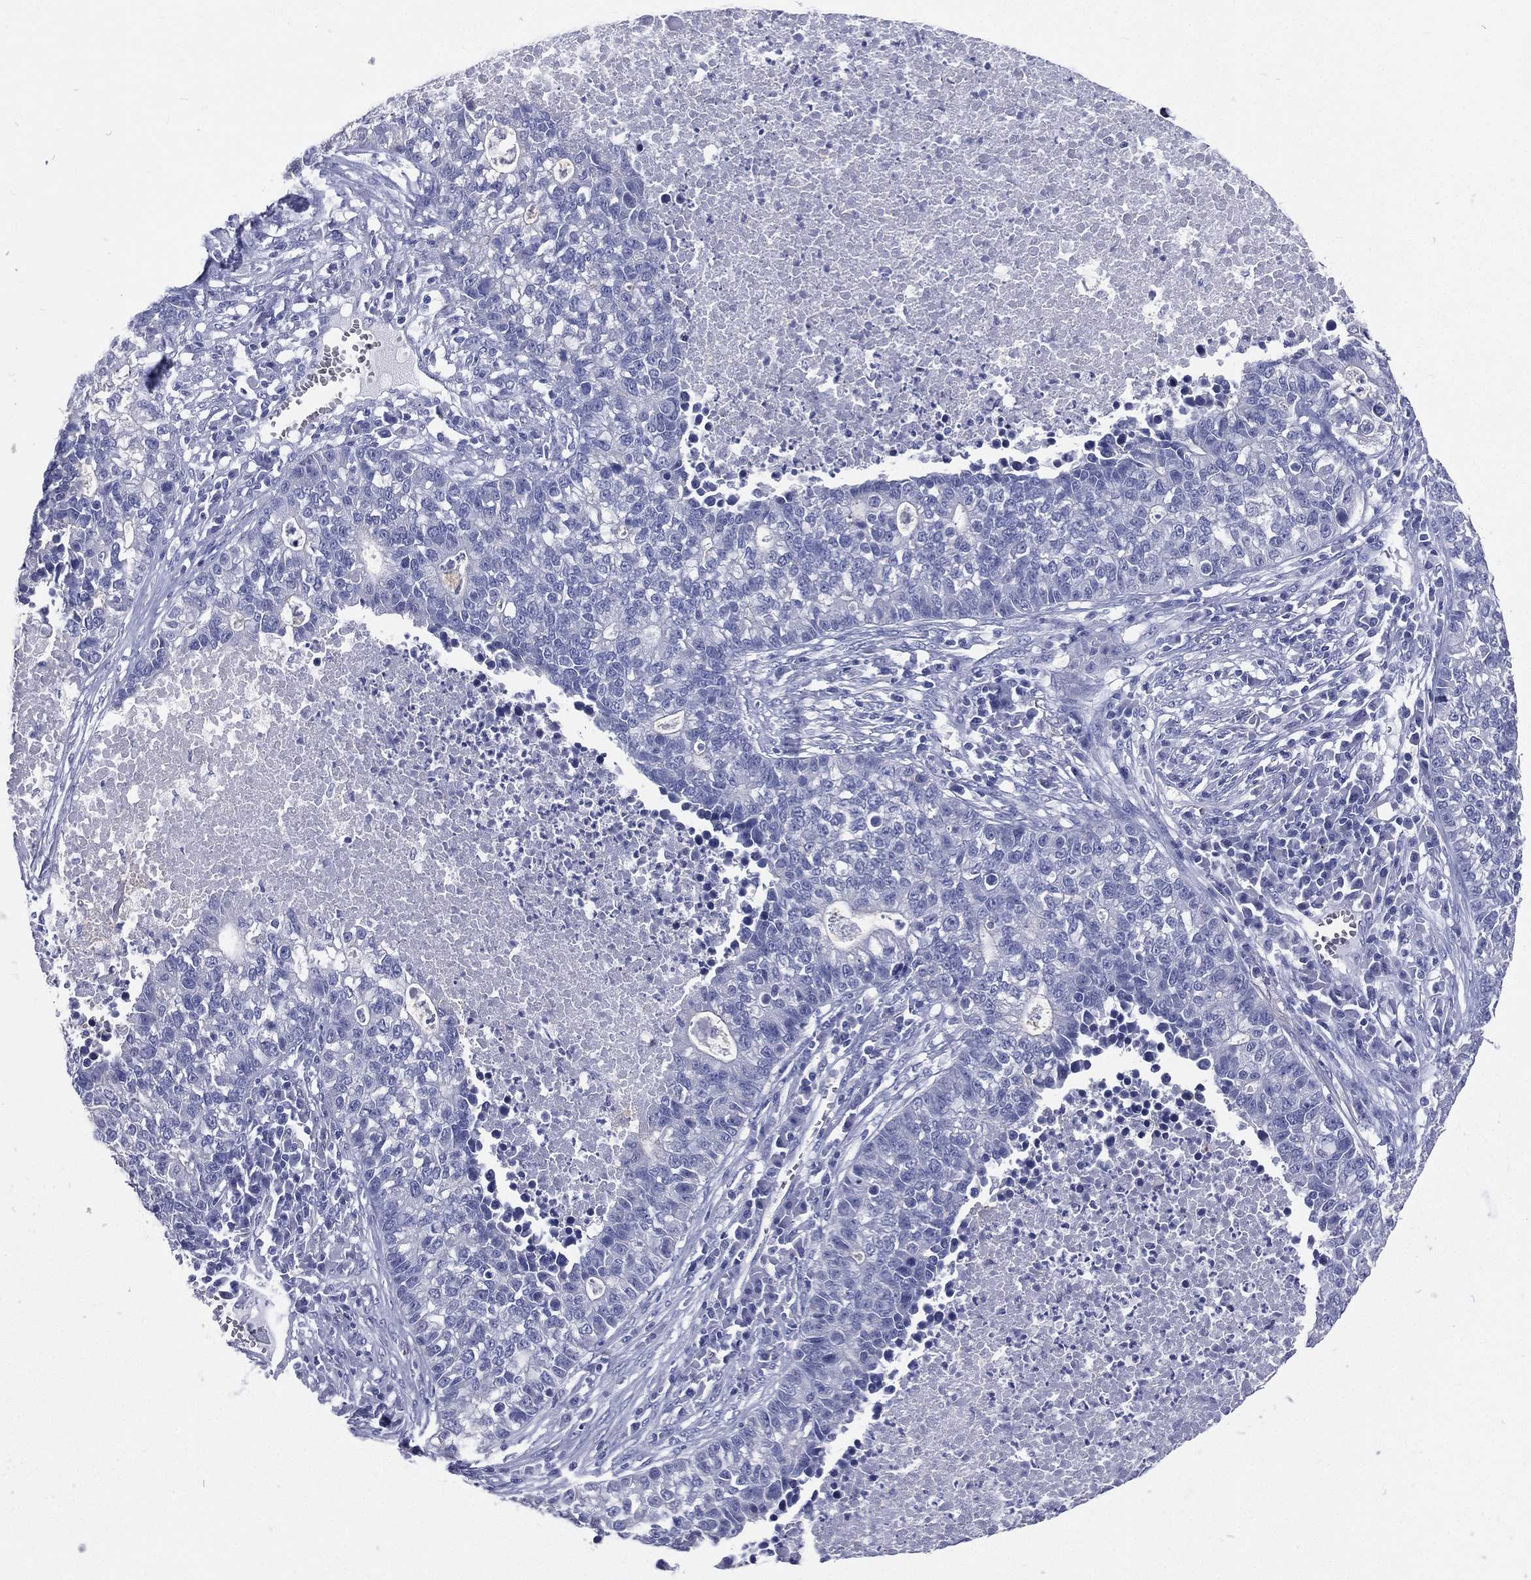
{"staining": {"intensity": "negative", "quantity": "none", "location": "none"}, "tissue": "lung cancer", "cell_type": "Tumor cells", "image_type": "cancer", "snomed": [{"axis": "morphology", "description": "Adenocarcinoma, NOS"}, {"axis": "topography", "description": "Lung"}], "caption": "Immunohistochemistry micrograph of neoplastic tissue: human lung cancer stained with DAB reveals no significant protein staining in tumor cells.", "gene": "RSPH4A", "patient": {"sex": "male", "age": 57}}